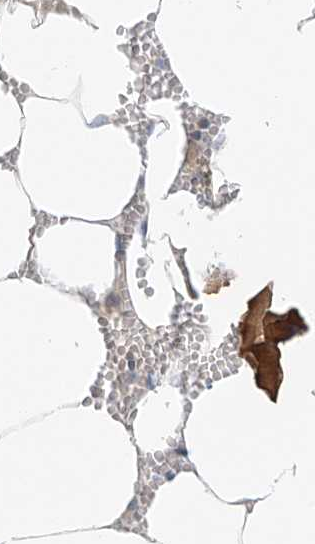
{"staining": {"intensity": "negative", "quantity": "none", "location": "none"}, "tissue": "bone marrow", "cell_type": "Hematopoietic cells", "image_type": "normal", "snomed": [{"axis": "morphology", "description": "Normal tissue, NOS"}, {"axis": "topography", "description": "Bone marrow"}], "caption": "Immunohistochemistry photomicrograph of benign human bone marrow stained for a protein (brown), which shows no expression in hematopoietic cells.", "gene": "MIPEP", "patient": {"sex": "male", "age": 70}}